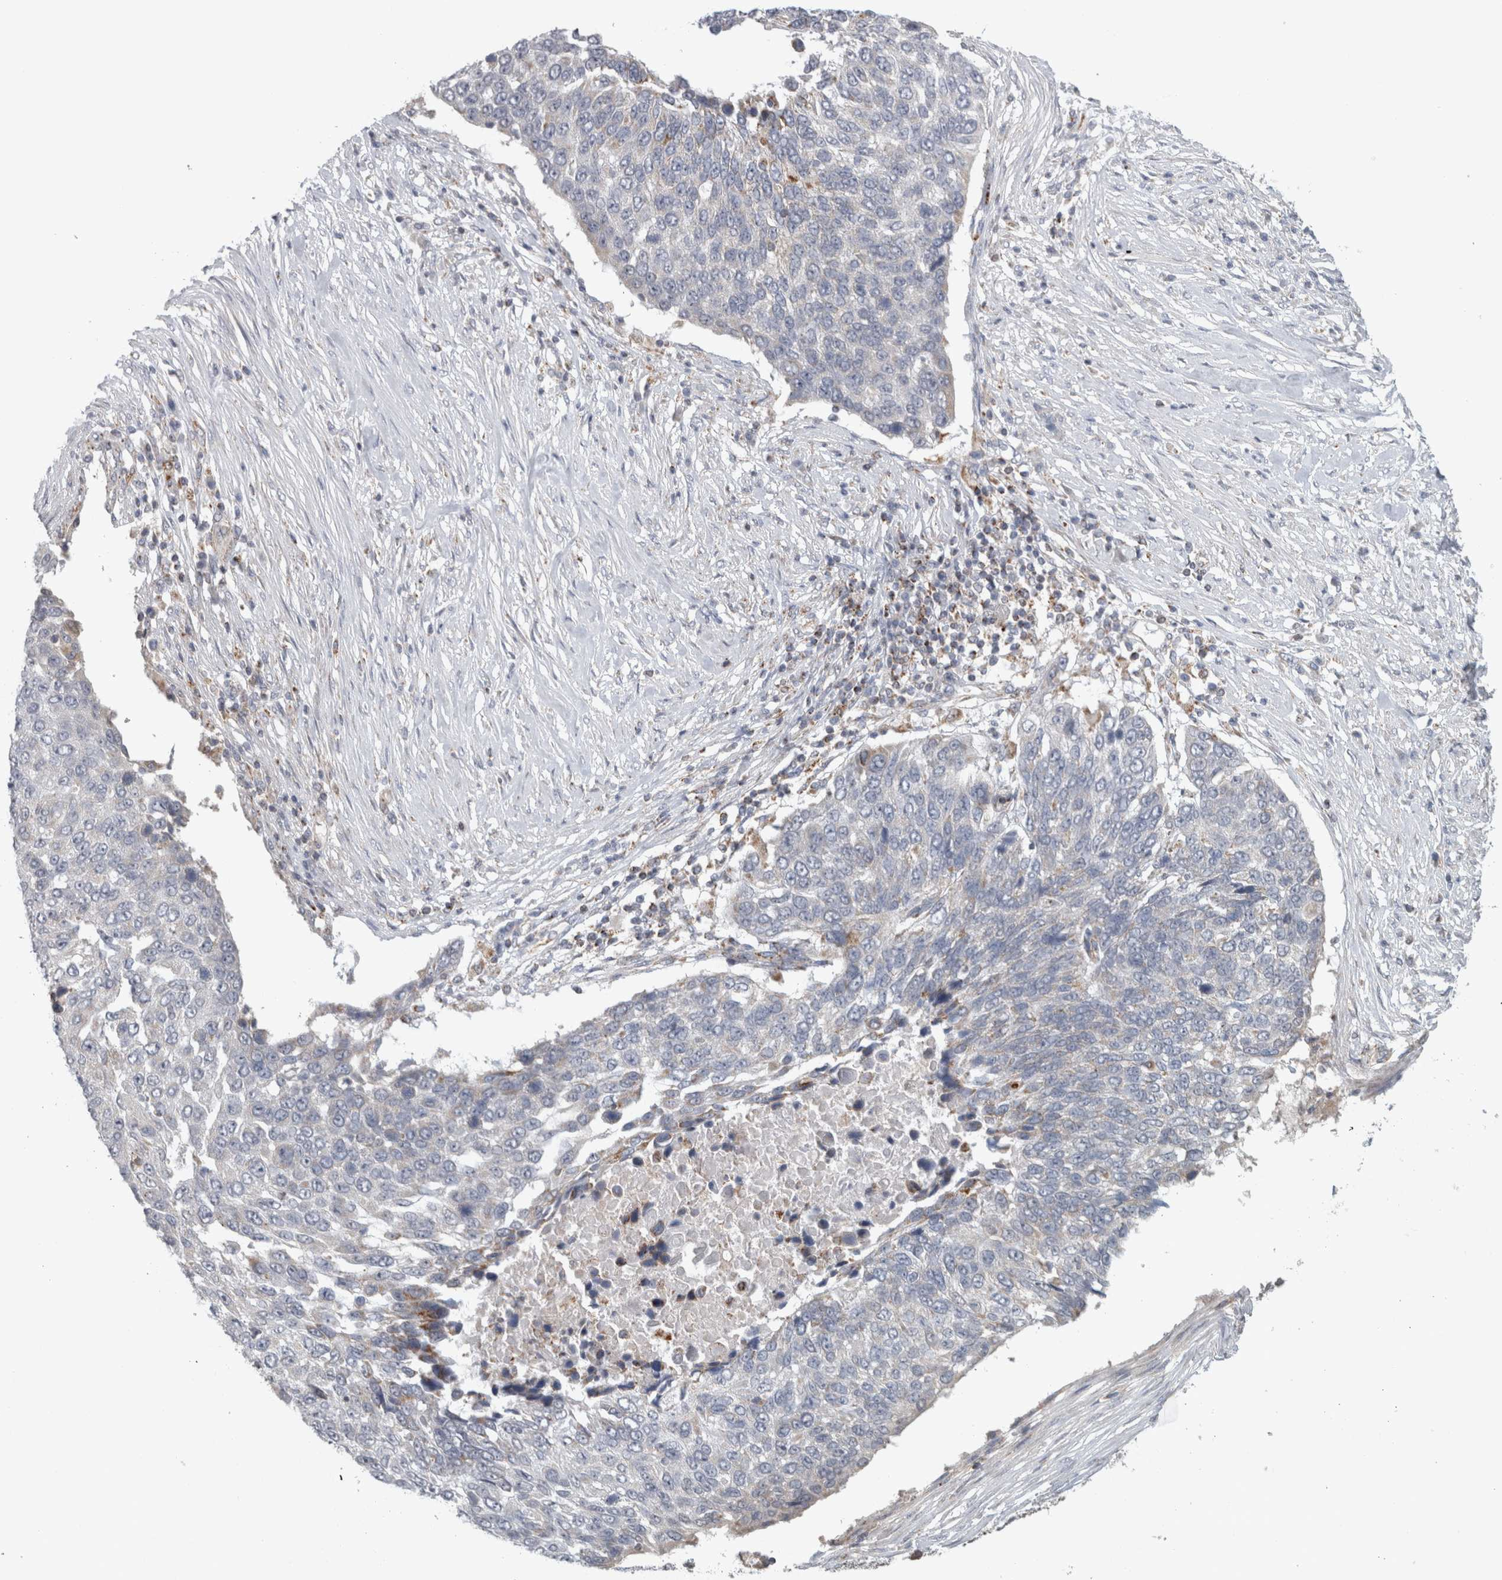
{"staining": {"intensity": "negative", "quantity": "none", "location": "none"}, "tissue": "lung cancer", "cell_type": "Tumor cells", "image_type": "cancer", "snomed": [{"axis": "morphology", "description": "Squamous cell carcinoma, NOS"}, {"axis": "topography", "description": "Lung"}], "caption": "Lung cancer (squamous cell carcinoma) was stained to show a protein in brown. There is no significant expression in tumor cells.", "gene": "RAB18", "patient": {"sex": "male", "age": 66}}